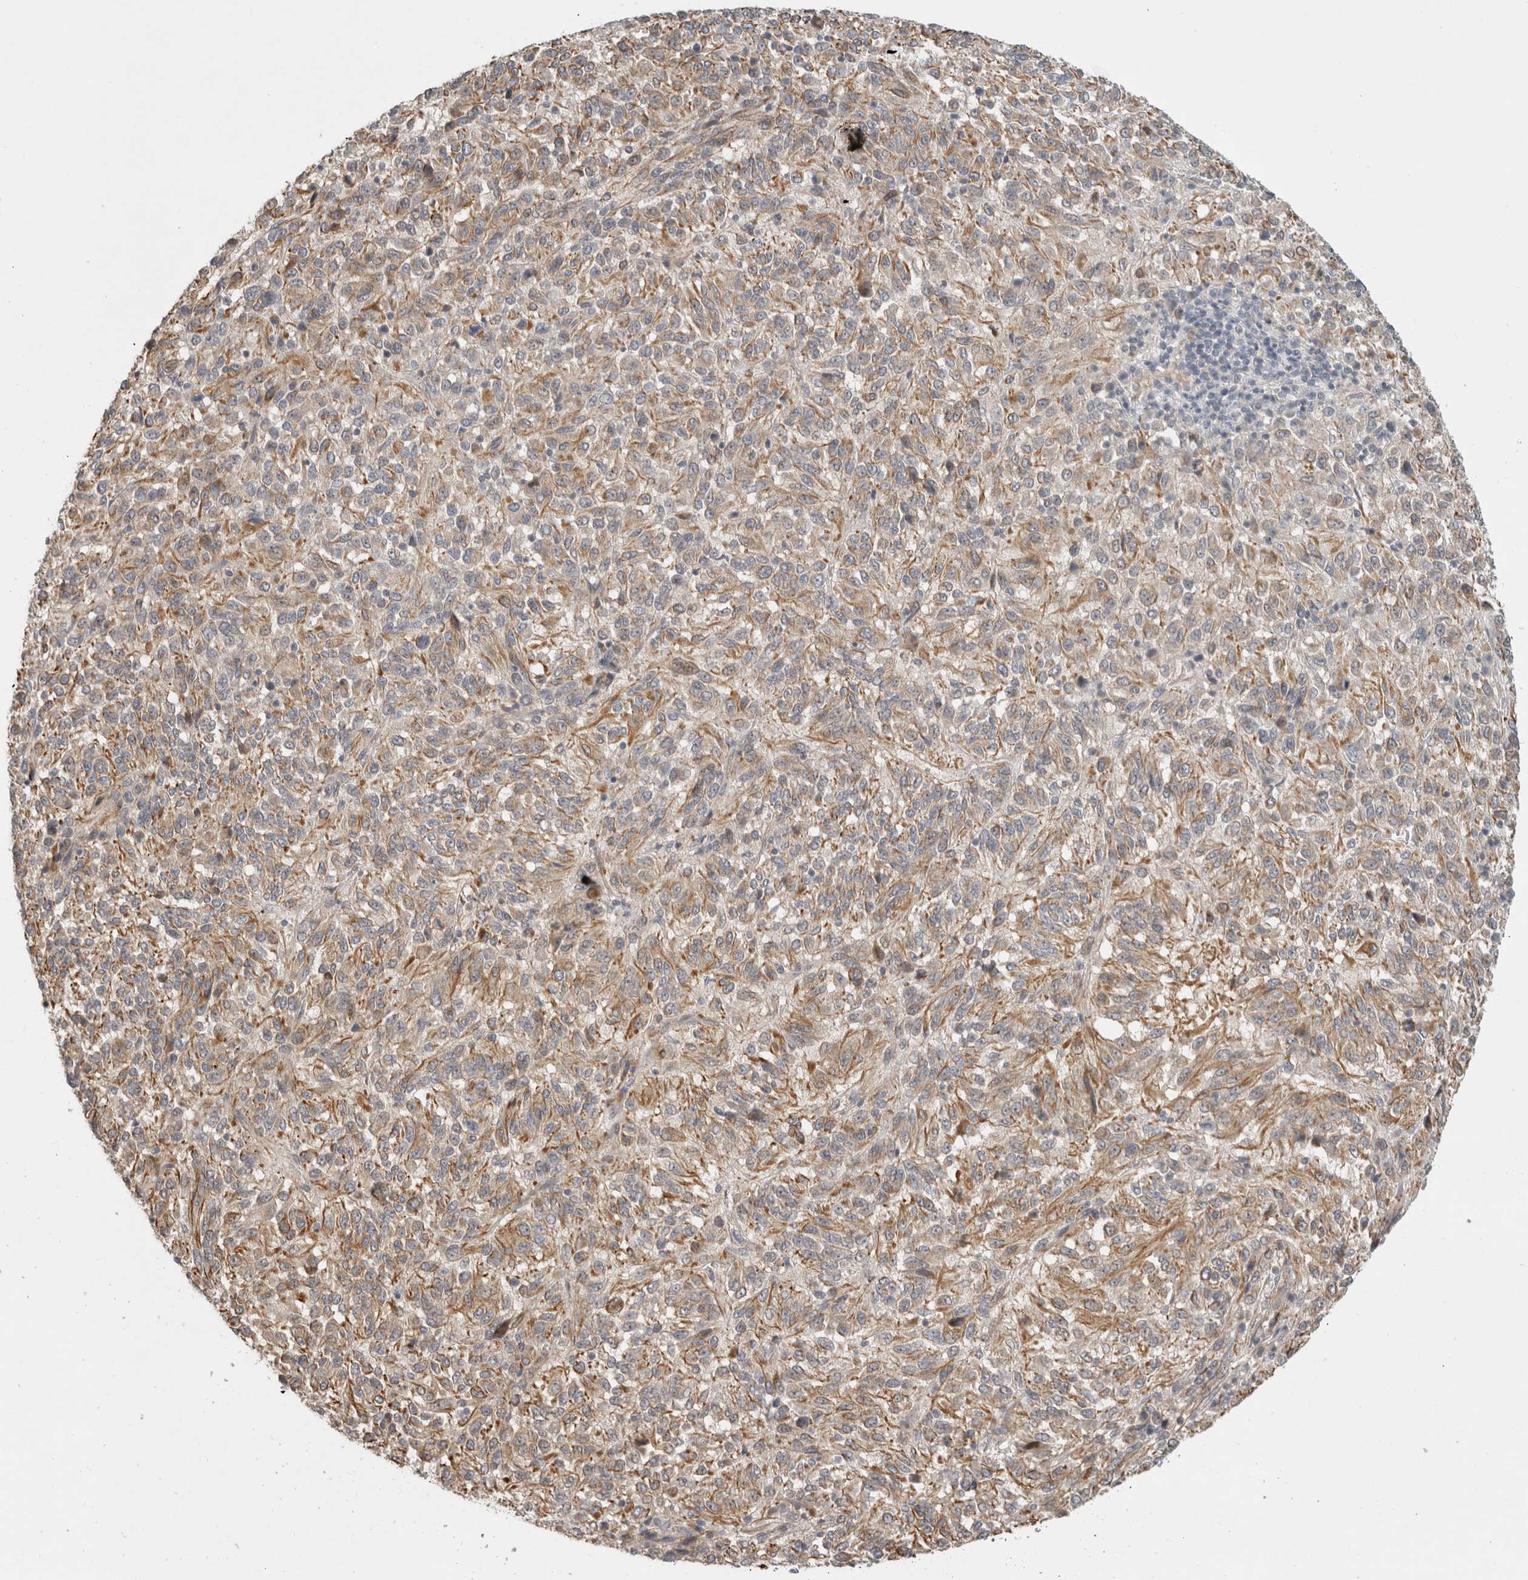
{"staining": {"intensity": "moderate", "quantity": ">75%", "location": "cytoplasmic/membranous"}, "tissue": "melanoma", "cell_type": "Tumor cells", "image_type": "cancer", "snomed": [{"axis": "morphology", "description": "Malignant melanoma, Metastatic site"}, {"axis": "topography", "description": "Lung"}], "caption": "Malignant melanoma (metastatic site) was stained to show a protein in brown. There is medium levels of moderate cytoplasmic/membranous expression in about >75% of tumor cells. (DAB IHC, brown staining for protein, blue staining for nuclei).", "gene": "ERCC6L2", "patient": {"sex": "male", "age": 64}}